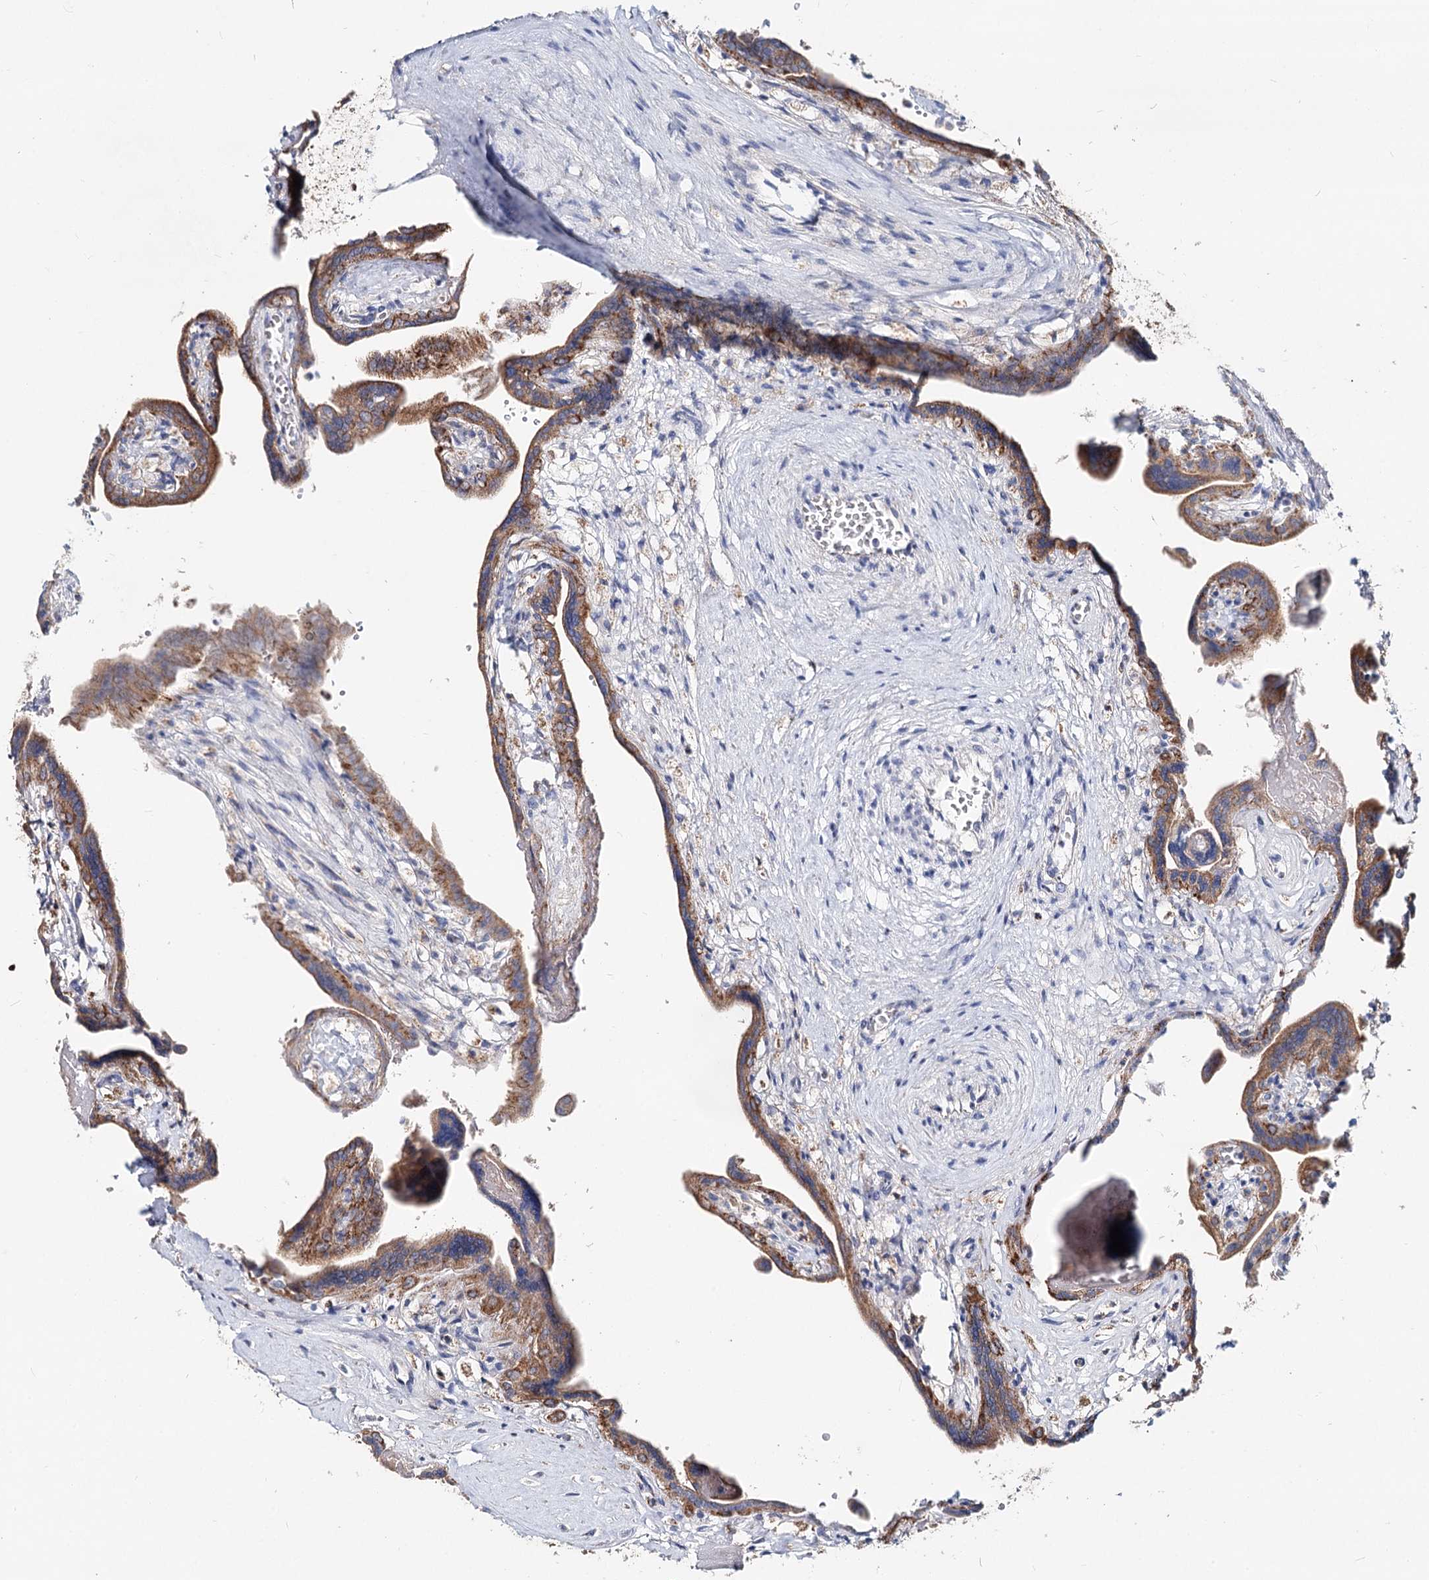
{"staining": {"intensity": "moderate", "quantity": "25%-75%", "location": "cytoplasmic/membranous"}, "tissue": "placenta", "cell_type": "Trophoblastic cells", "image_type": "normal", "snomed": [{"axis": "morphology", "description": "Normal tissue, NOS"}, {"axis": "topography", "description": "Placenta"}], "caption": "This histopathology image displays immunohistochemistry (IHC) staining of benign placenta, with medium moderate cytoplasmic/membranous staining in approximately 25%-75% of trophoblastic cells.", "gene": "MCCC2", "patient": {"sex": "female", "age": 37}}